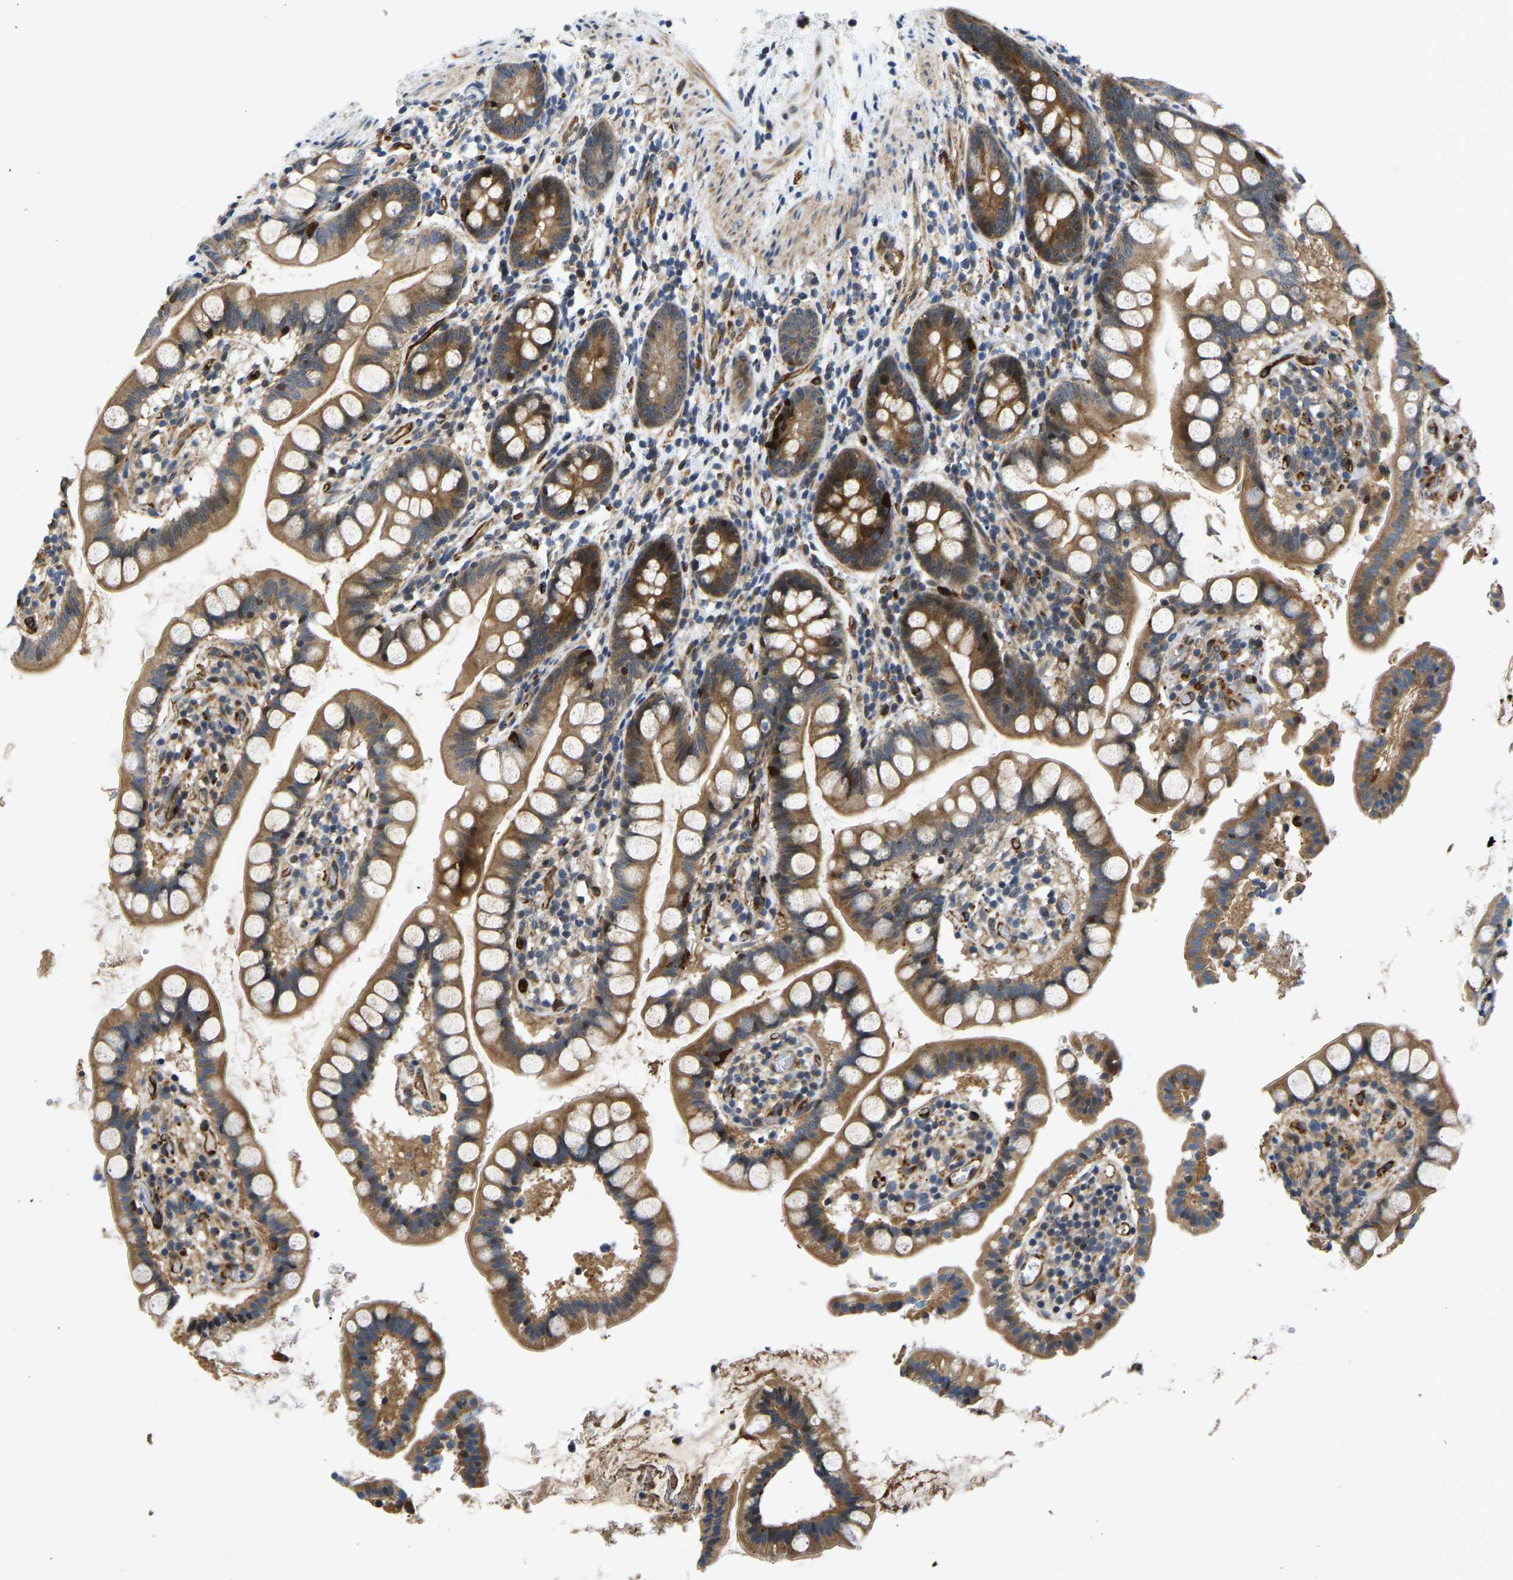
{"staining": {"intensity": "strong", "quantity": ">75%", "location": "cytoplasmic/membranous"}, "tissue": "small intestine", "cell_type": "Glandular cells", "image_type": "normal", "snomed": [{"axis": "morphology", "description": "Normal tissue, NOS"}, {"axis": "topography", "description": "Small intestine"}], "caption": "This is a micrograph of IHC staining of normal small intestine, which shows strong staining in the cytoplasmic/membranous of glandular cells.", "gene": "RESF1", "patient": {"sex": "female", "age": 84}}